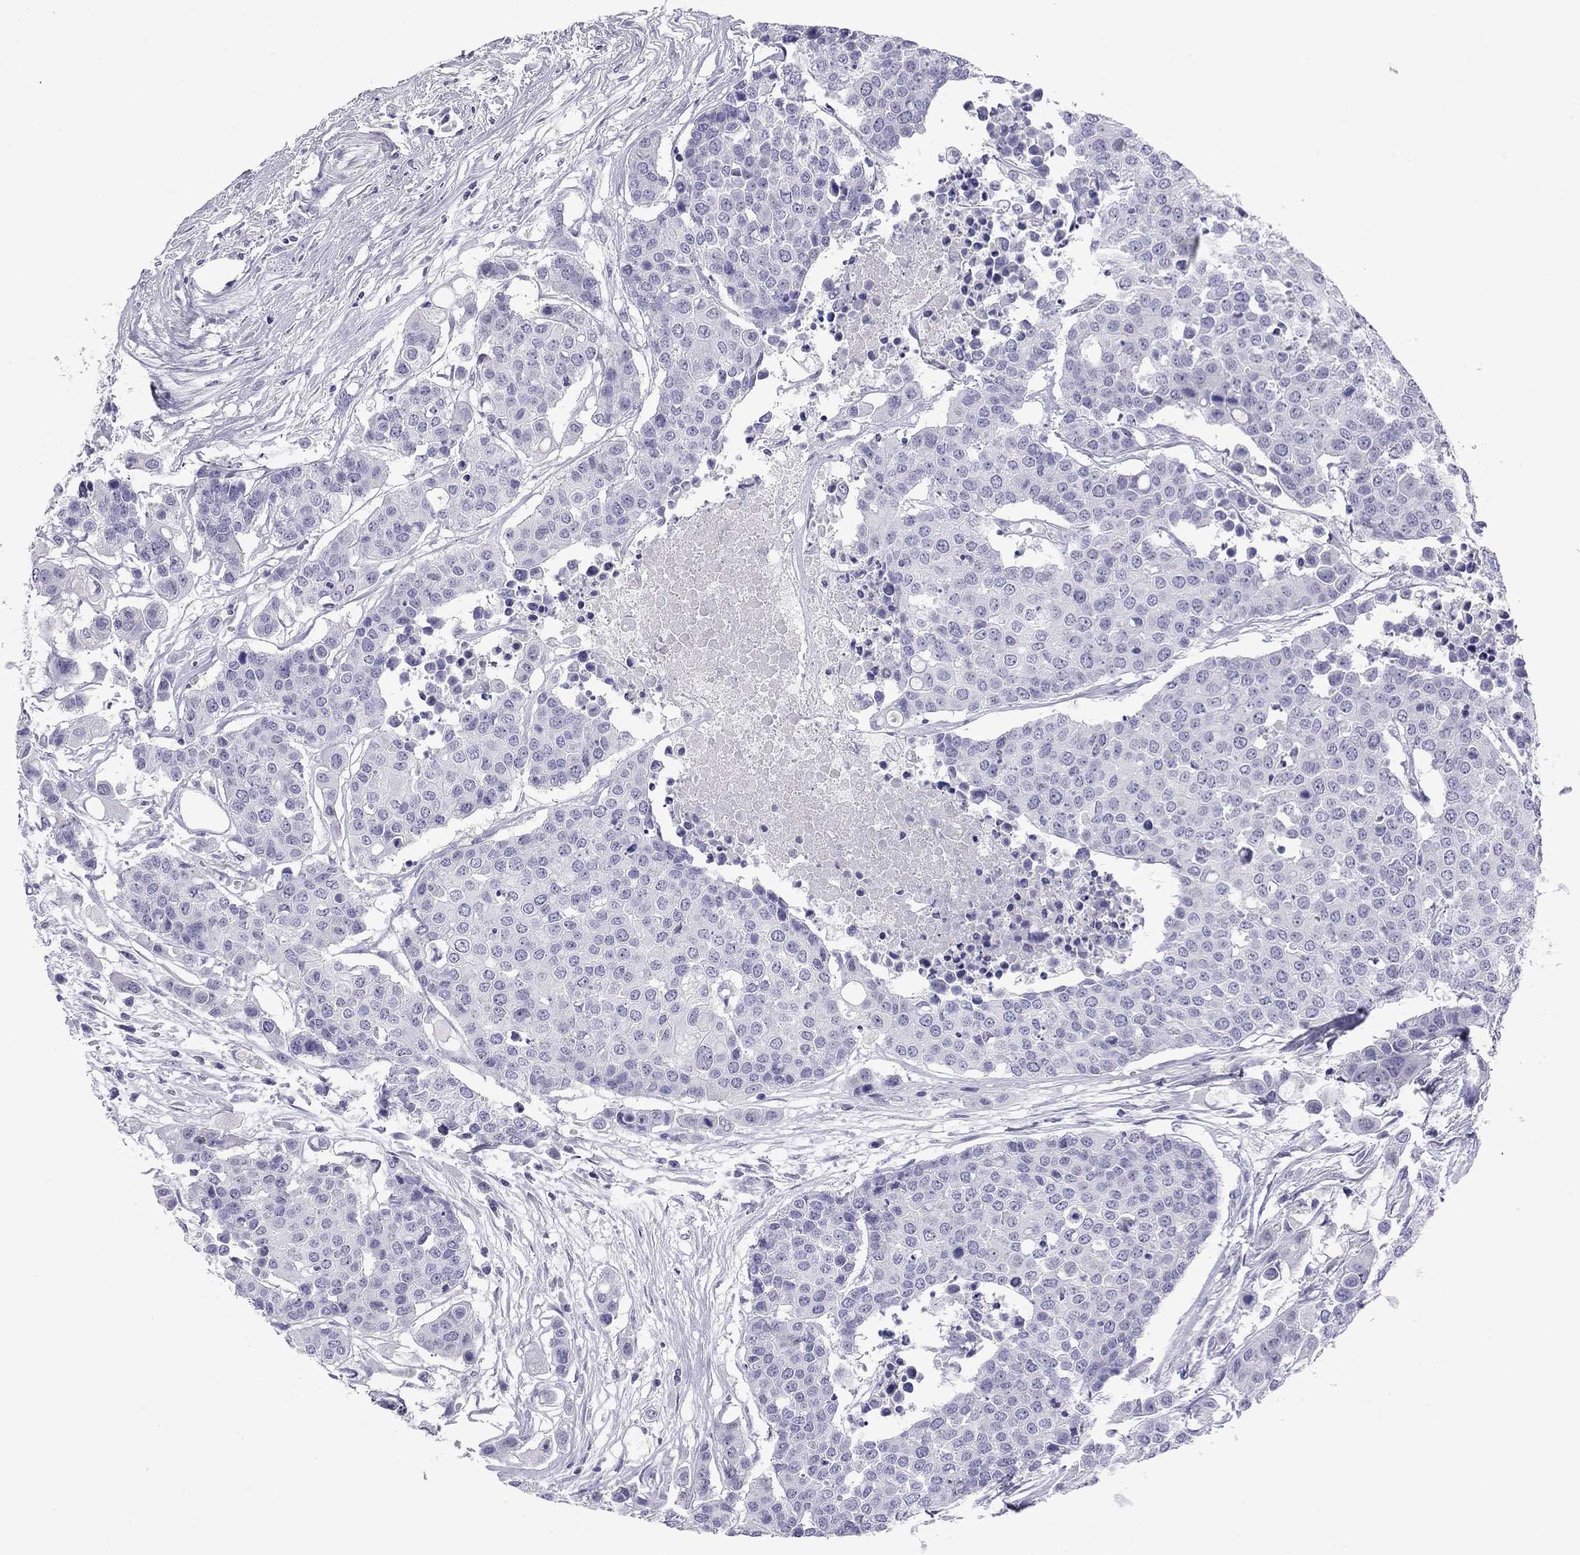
{"staining": {"intensity": "negative", "quantity": "none", "location": "none"}, "tissue": "carcinoid", "cell_type": "Tumor cells", "image_type": "cancer", "snomed": [{"axis": "morphology", "description": "Carcinoid, malignant, NOS"}, {"axis": "topography", "description": "Colon"}], "caption": "An immunohistochemistry (IHC) histopathology image of carcinoid is shown. There is no staining in tumor cells of carcinoid.", "gene": "FSCN3", "patient": {"sex": "male", "age": 81}}